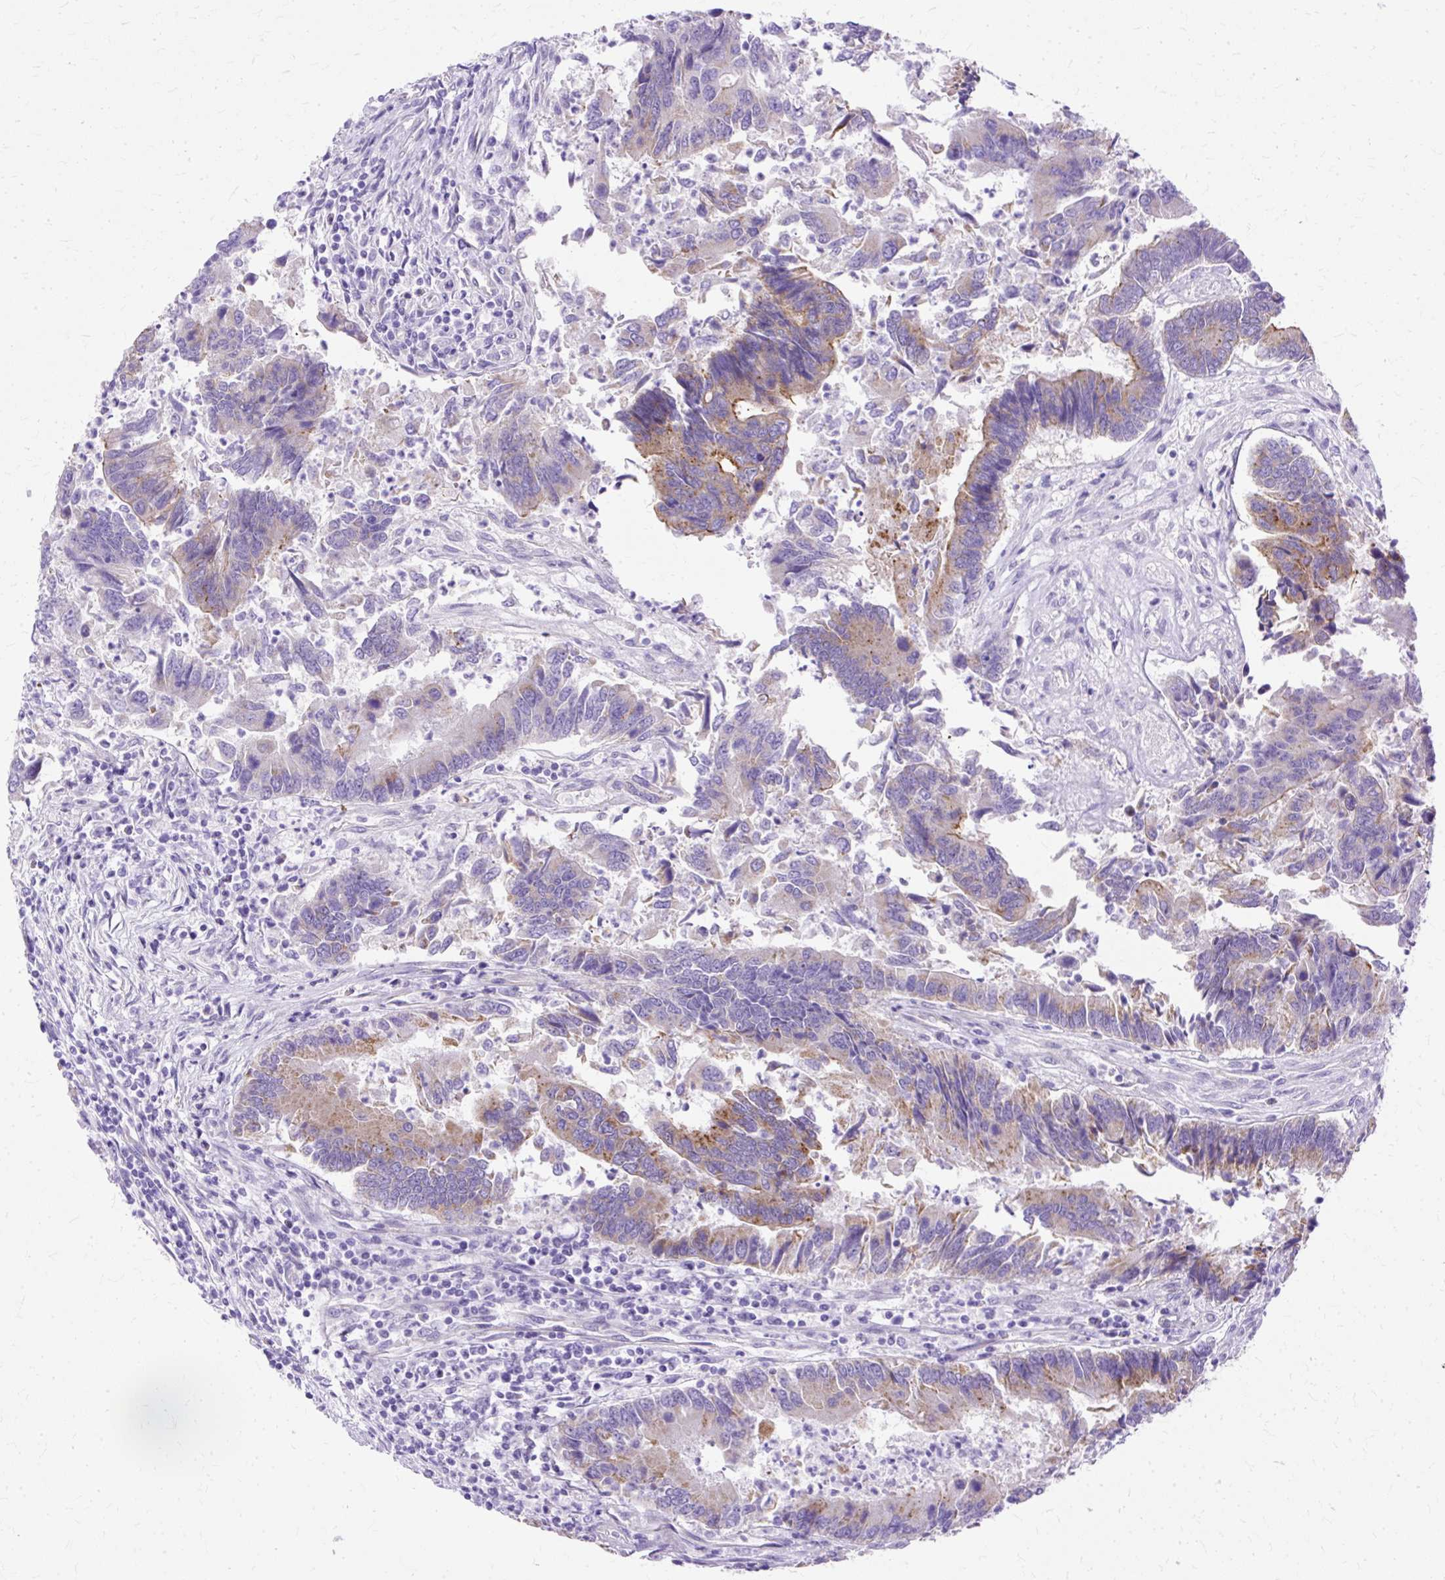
{"staining": {"intensity": "moderate", "quantity": "<25%", "location": "cytoplasmic/membranous"}, "tissue": "colorectal cancer", "cell_type": "Tumor cells", "image_type": "cancer", "snomed": [{"axis": "morphology", "description": "Adenocarcinoma, NOS"}, {"axis": "topography", "description": "Colon"}], "caption": "Immunohistochemistry (IHC) micrograph of human colorectal cancer stained for a protein (brown), which shows low levels of moderate cytoplasmic/membranous staining in approximately <25% of tumor cells.", "gene": "MYO6", "patient": {"sex": "female", "age": 67}}